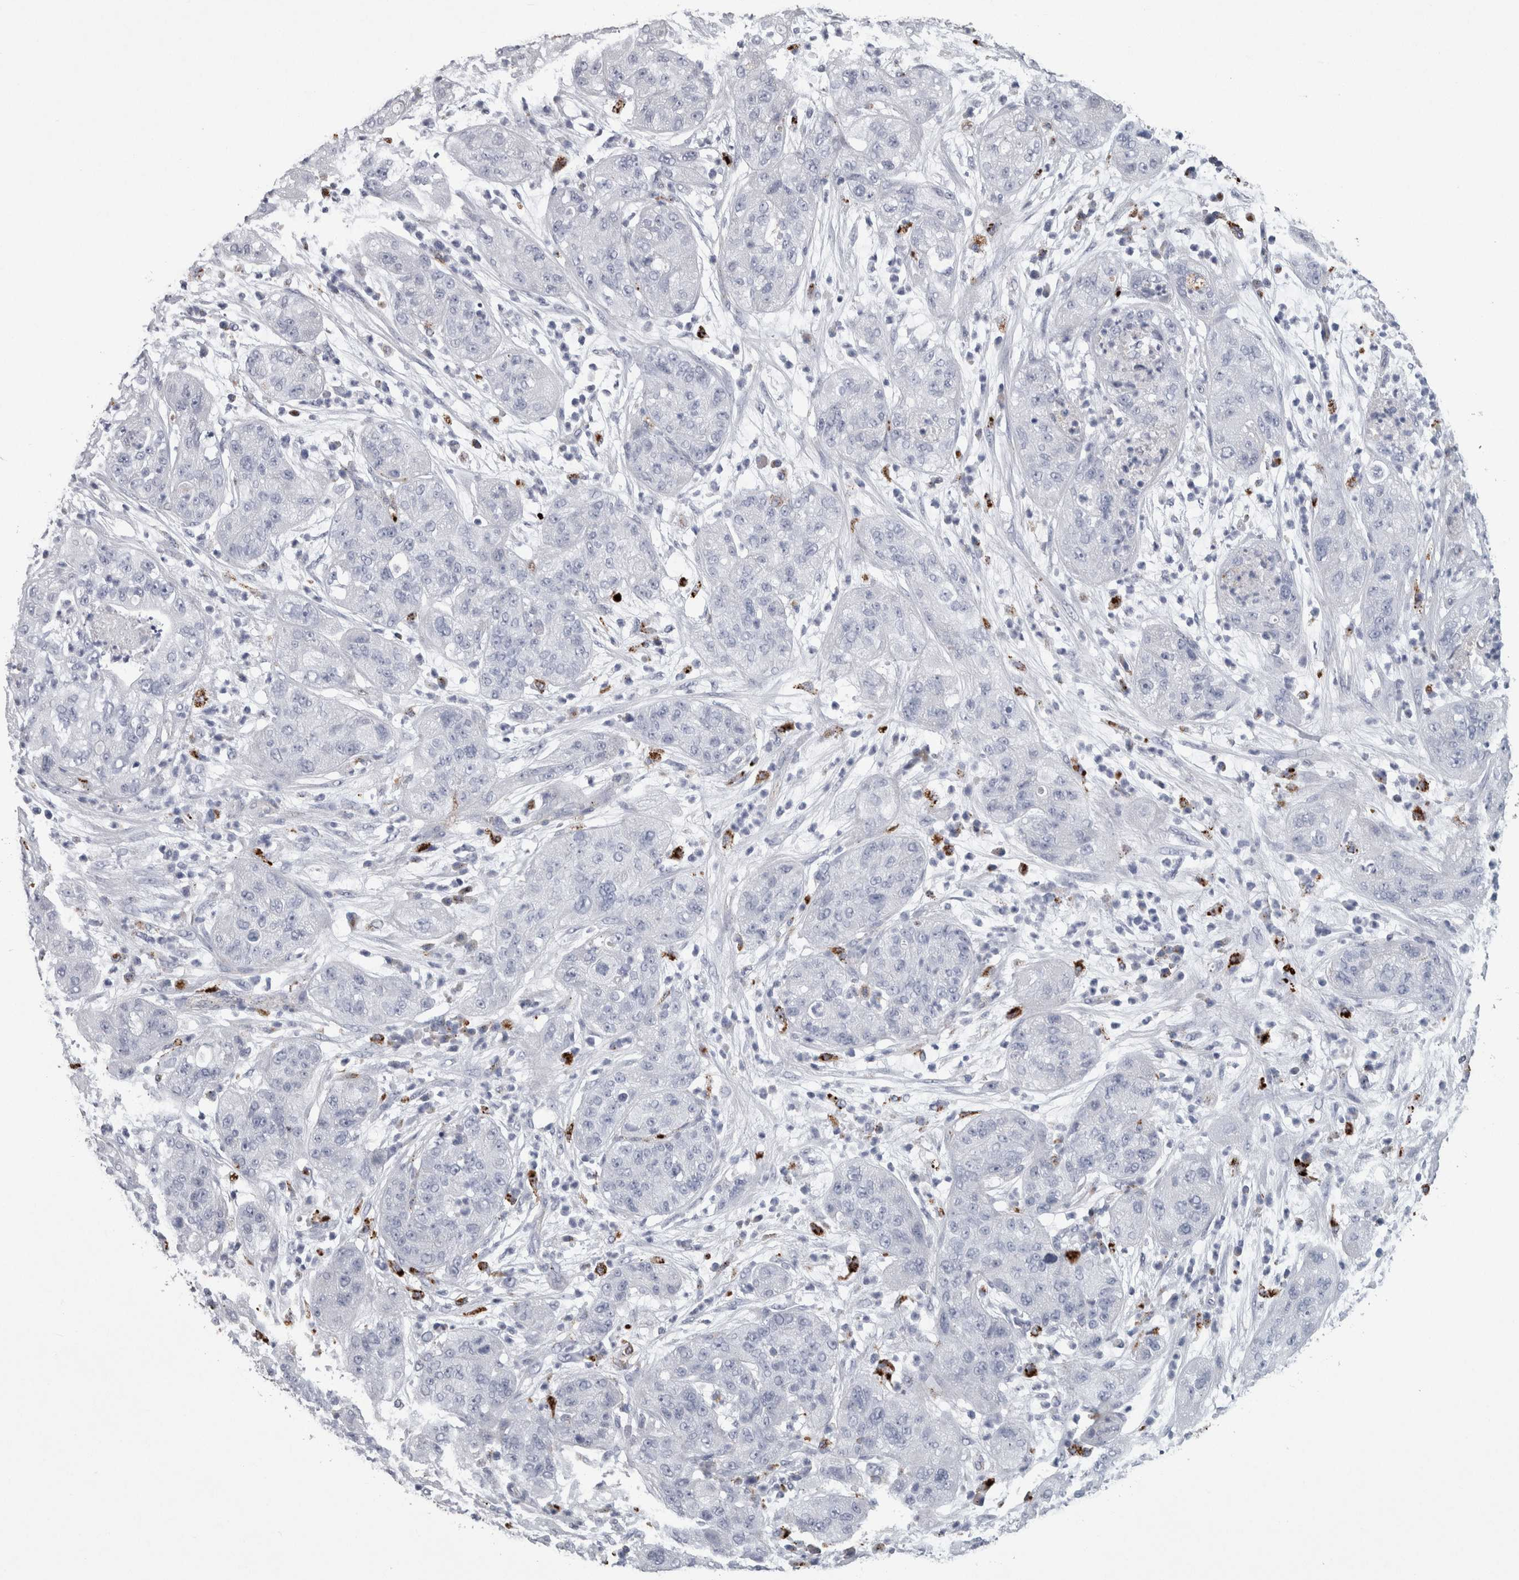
{"staining": {"intensity": "negative", "quantity": "none", "location": "none"}, "tissue": "pancreatic cancer", "cell_type": "Tumor cells", "image_type": "cancer", "snomed": [{"axis": "morphology", "description": "Adenocarcinoma, NOS"}, {"axis": "topography", "description": "Pancreas"}], "caption": "There is no significant positivity in tumor cells of adenocarcinoma (pancreatic). Brightfield microscopy of IHC stained with DAB (3,3'-diaminobenzidine) (brown) and hematoxylin (blue), captured at high magnification.", "gene": "DPP7", "patient": {"sex": "female", "age": 78}}